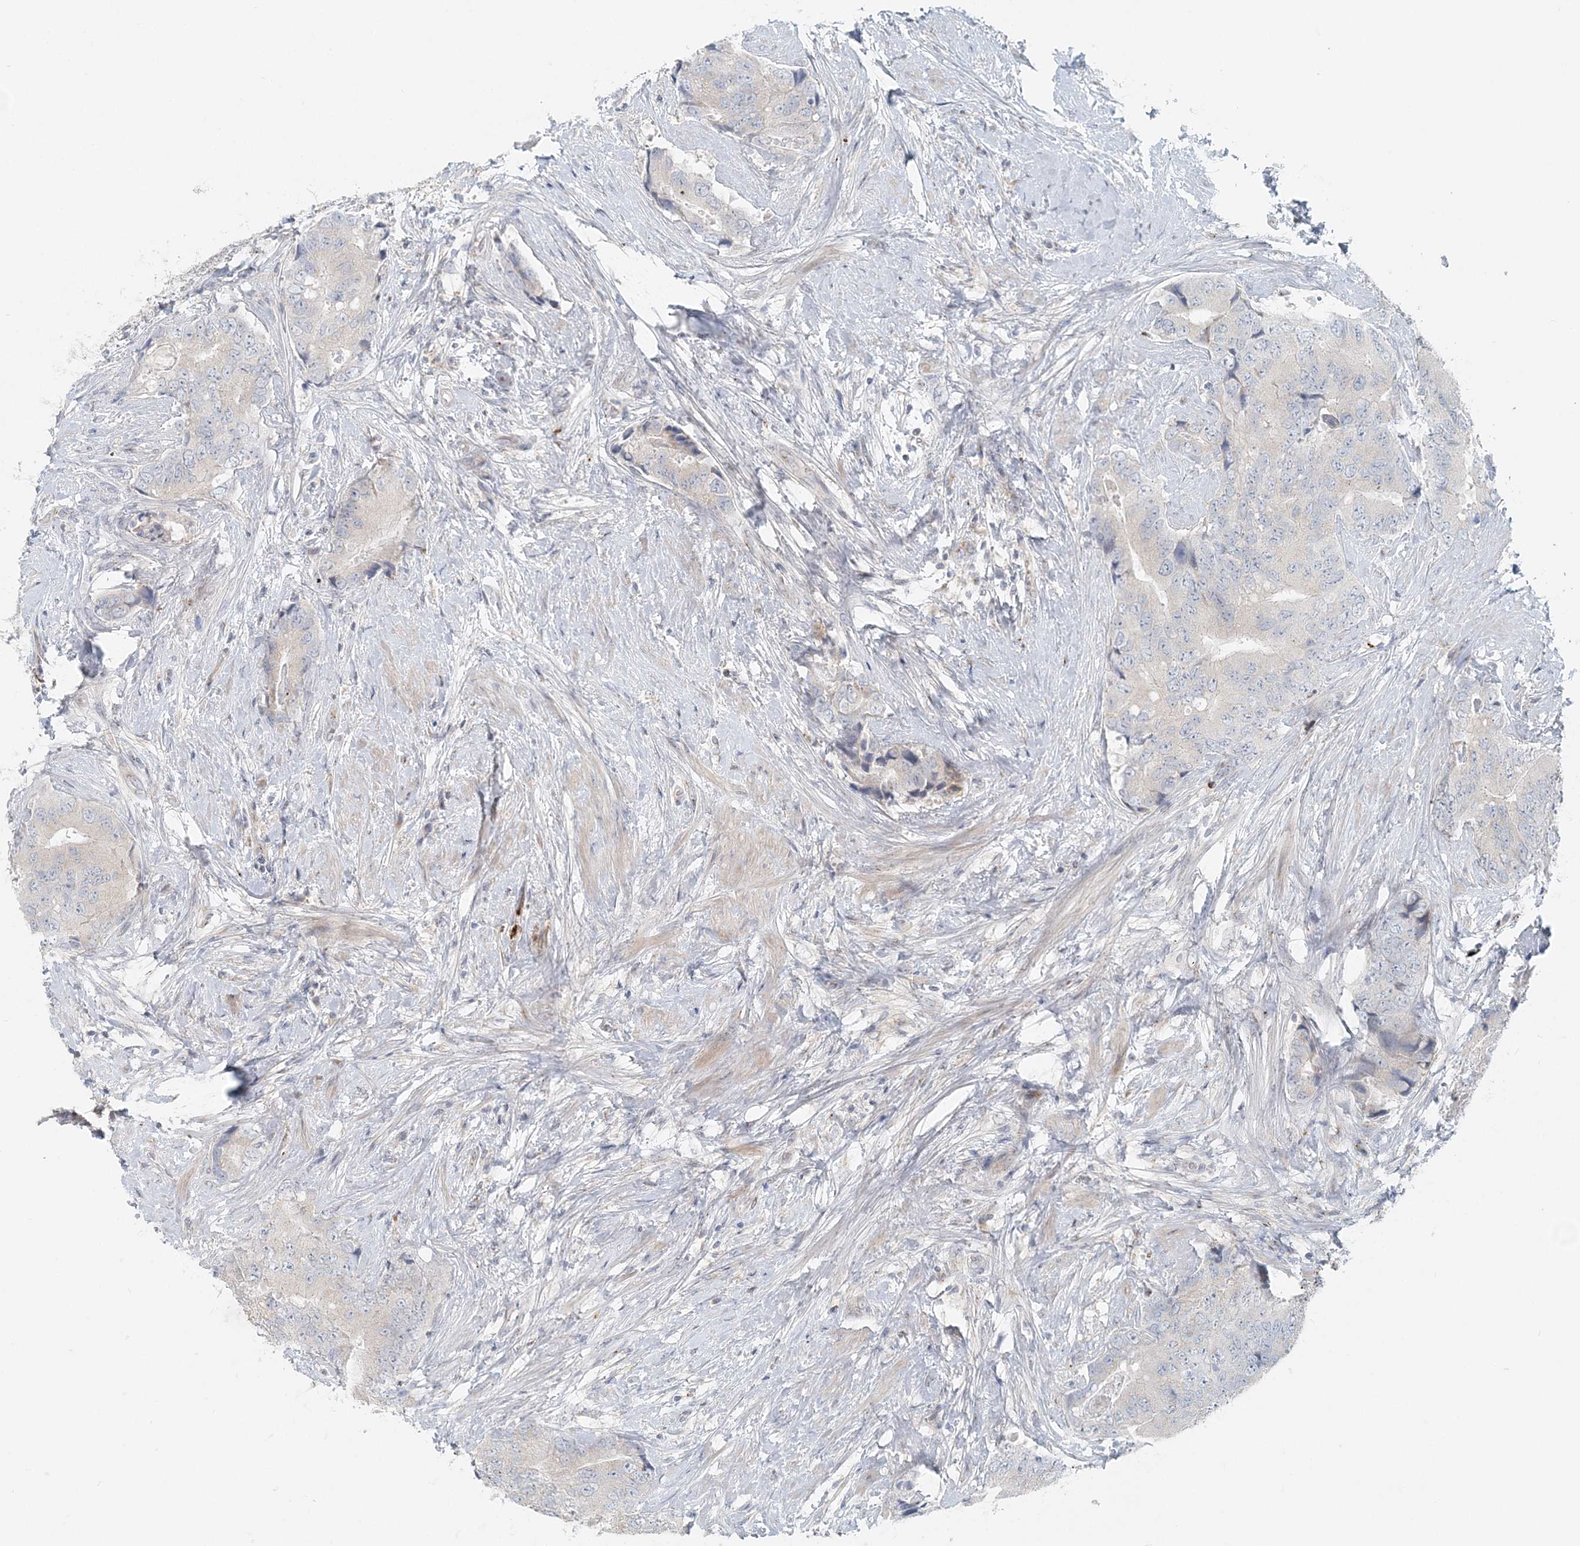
{"staining": {"intensity": "negative", "quantity": "none", "location": "none"}, "tissue": "prostate cancer", "cell_type": "Tumor cells", "image_type": "cancer", "snomed": [{"axis": "morphology", "description": "Adenocarcinoma, High grade"}, {"axis": "topography", "description": "Prostate"}], "caption": "IHC micrograph of adenocarcinoma (high-grade) (prostate) stained for a protein (brown), which displays no positivity in tumor cells.", "gene": "NAA11", "patient": {"sex": "male", "age": 70}}